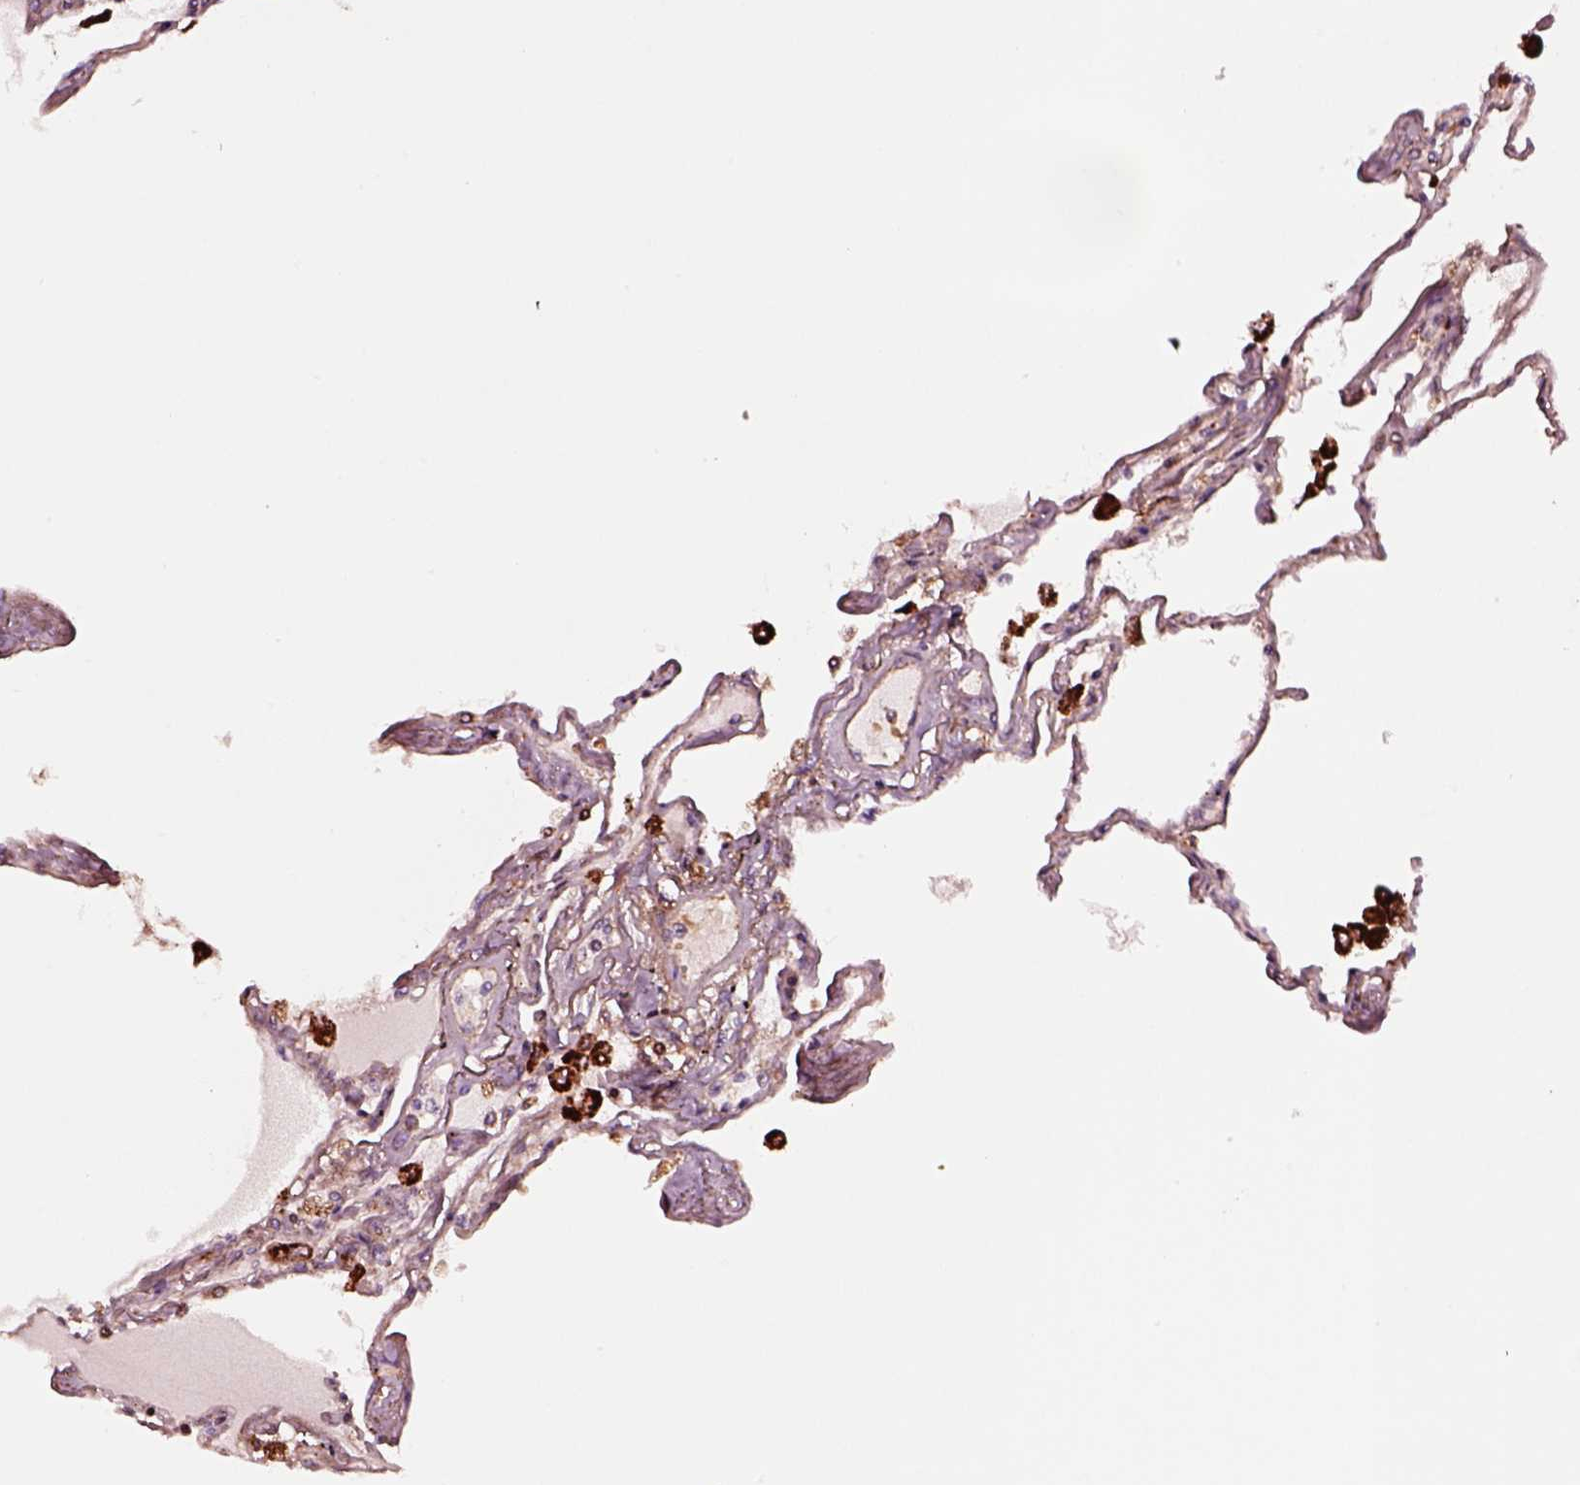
{"staining": {"intensity": "strong", "quantity": "25%-75%", "location": "cytoplasmic/membranous"}, "tissue": "lung", "cell_type": "Alveolar cells", "image_type": "normal", "snomed": [{"axis": "morphology", "description": "Normal tissue, NOS"}, {"axis": "morphology", "description": "Adenocarcinoma, NOS"}, {"axis": "topography", "description": "Cartilage tissue"}, {"axis": "topography", "description": "Lung"}], "caption": "Immunohistochemical staining of unremarkable lung reveals 25%-75% levels of strong cytoplasmic/membranous protein positivity in approximately 25%-75% of alveolar cells.", "gene": "WASHC2A", "patient": {"sex": "female", "age": 67}}